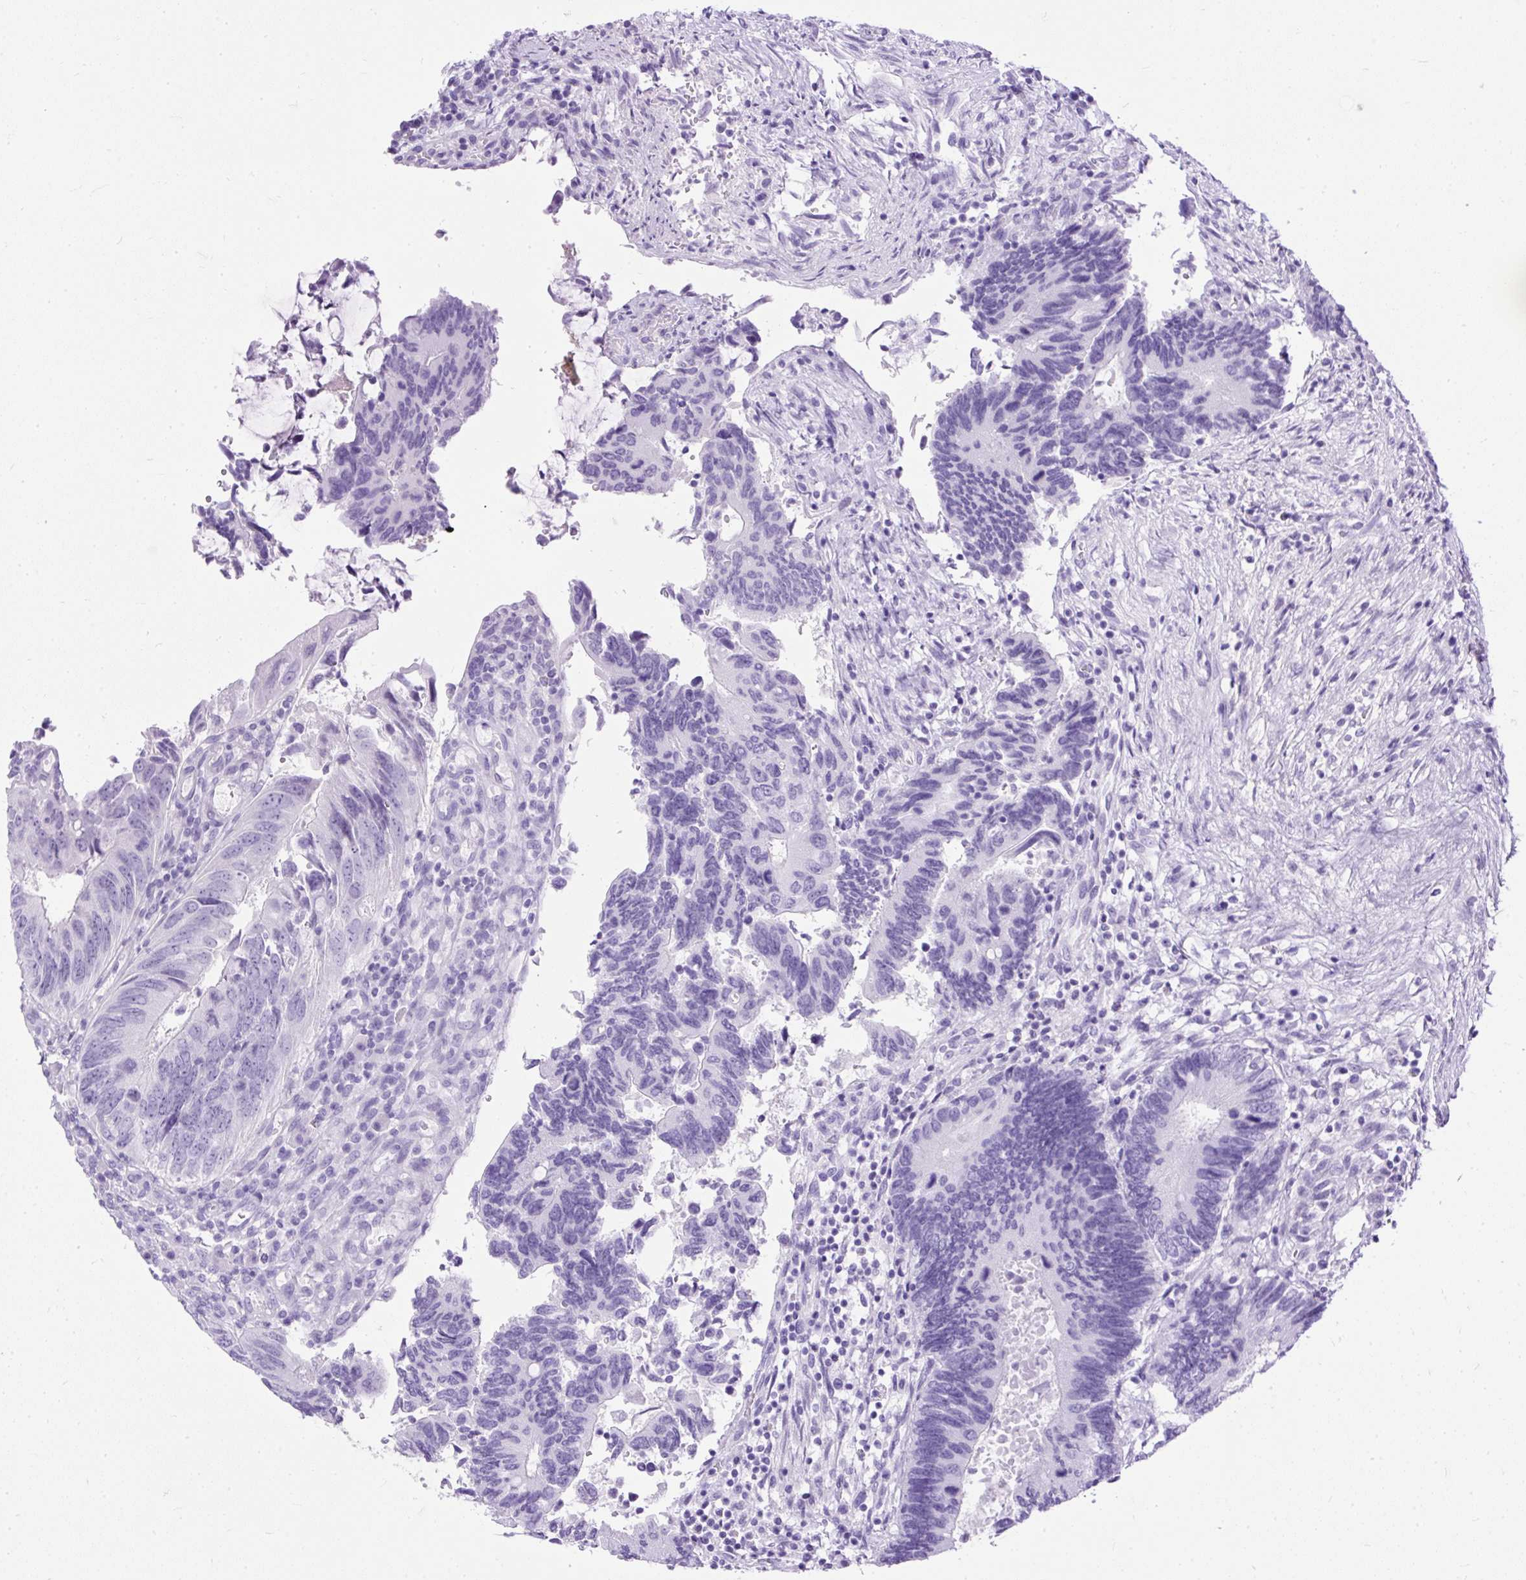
{"staining": {"intensity": "negative", "quantity": "none", "location": "none"}, "tissue": "colorectal cancer", "cell_type": "Tumor cells", "image_type": "cancer", "snomed": [{"axis": "morphology", "description": "Adenocarcinoma, NOS"}, {"axis": "topography", "description": "Colon"}], "caption": "Immunohistochemistry (IHC) micrograph of colorectal adenocarcinoma stained for a protein (brown), which reveals no positivity in tumor cells.", "gene": "HEY1", "patient": {"sex": "male", "age": 87}}